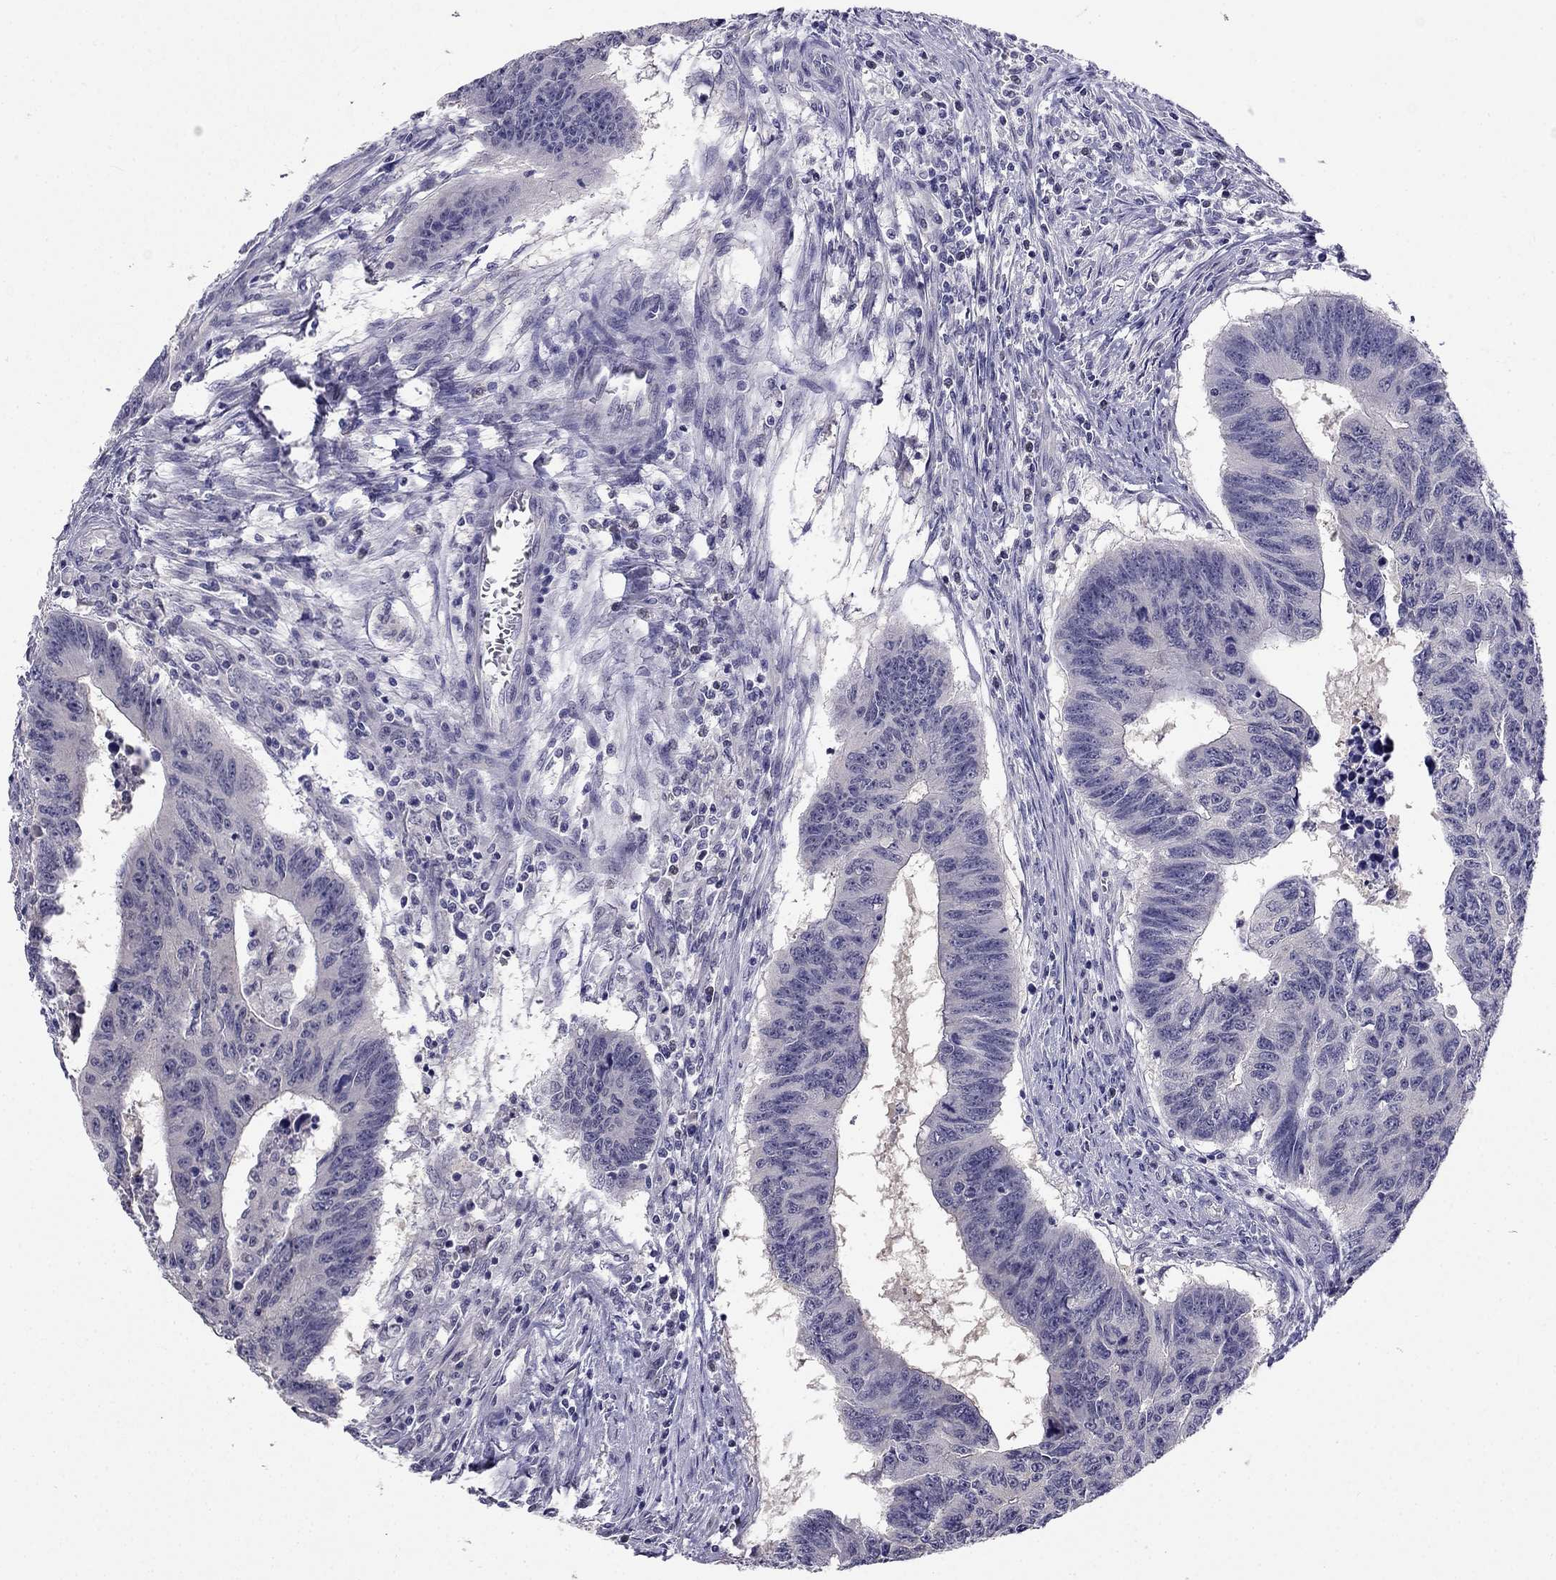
{"staining": {"intensity": "negative", "quantity": "none", "location": "none"}, "tissue": "colorectal cancer", "cell_type": "Tumor cells", "image_type": "cancer", "snomed": [{"axis": "morphology", "description": "Adenocarcinoma, NOS"}, {"axis": "topography", "description": "Rectum"}], "caption": "IHC of human adenocarcinoma (colorectal) demonstrates no expression in tumor cells.", "gene": "C16orf89", "patient": {"sex": "female", "age": 85}}